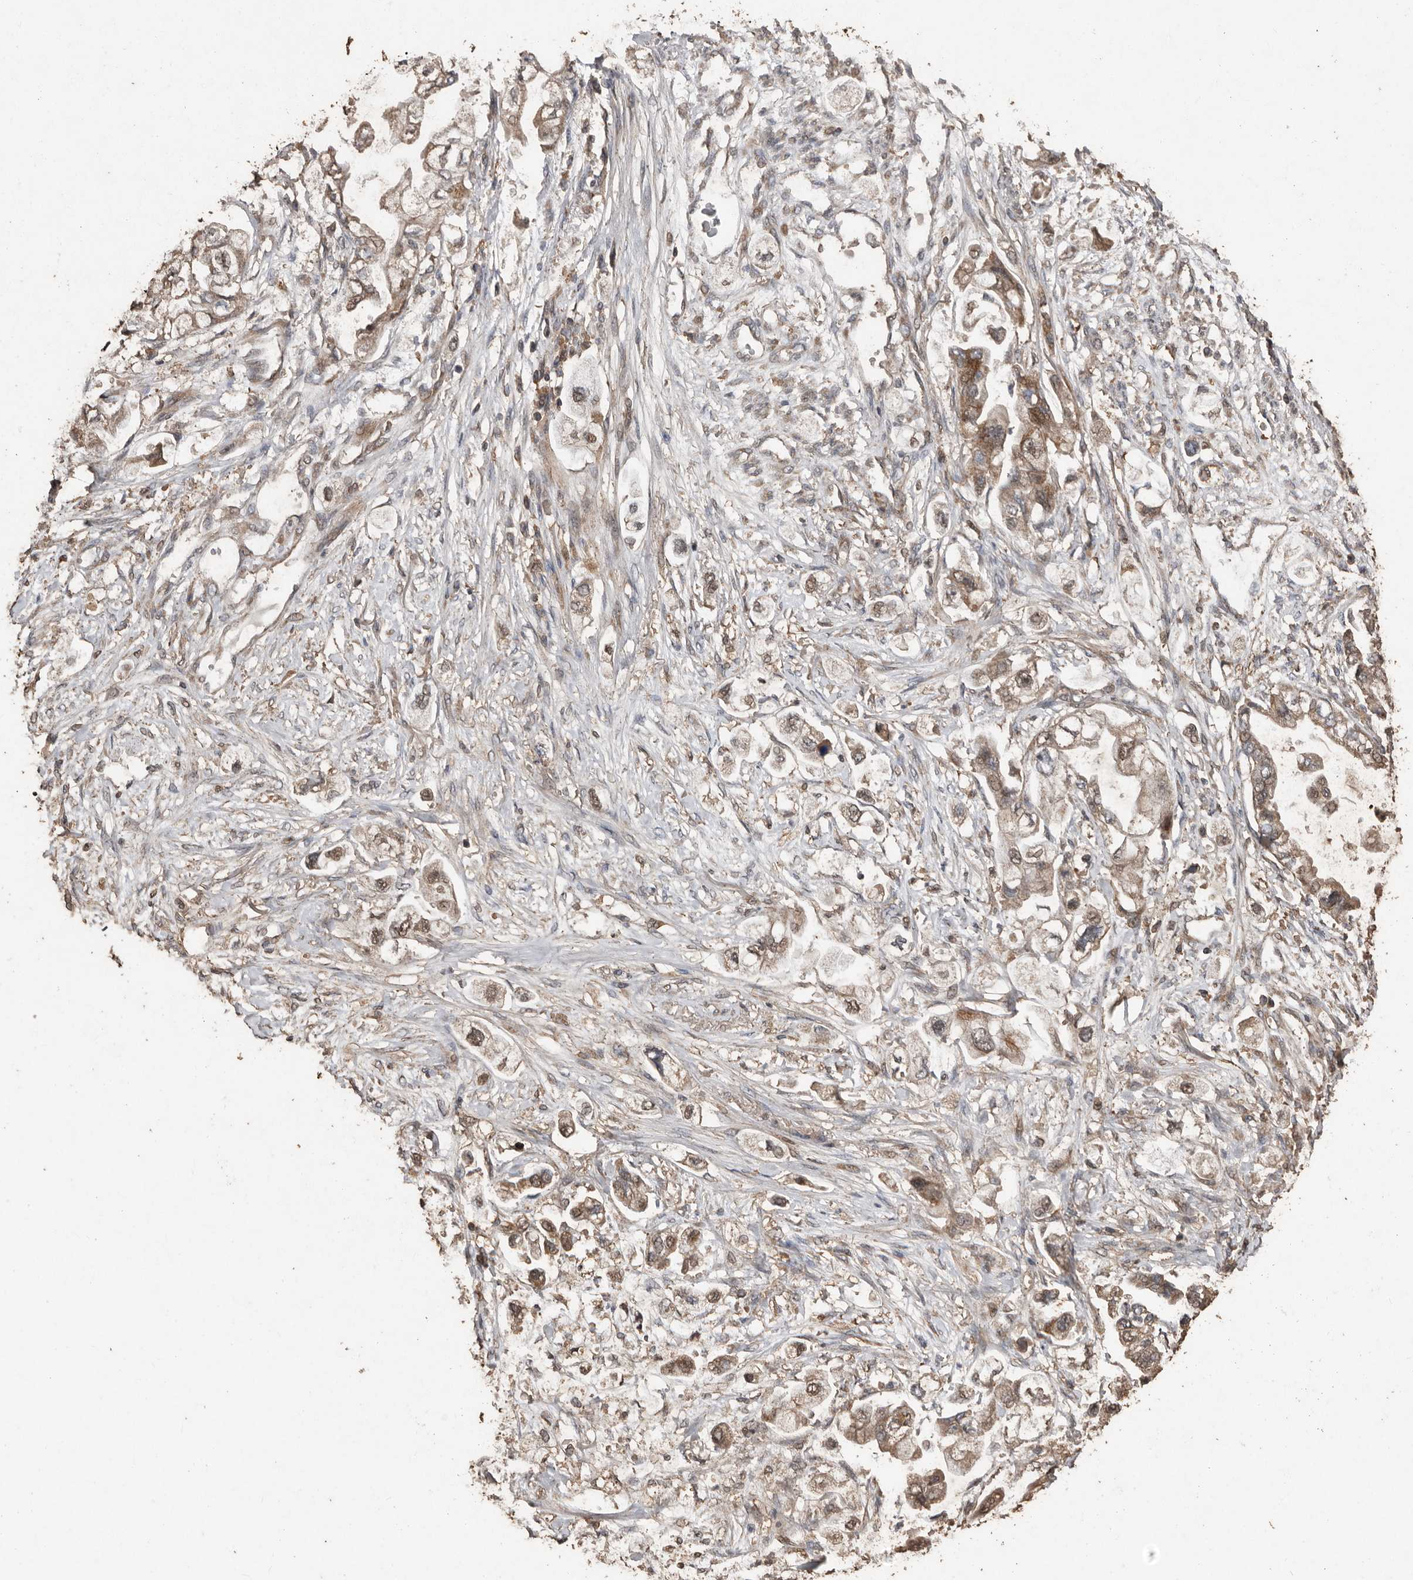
{"staining": {"intensity": "moderate", "quantity": ">75%", "location": "cytoplasmic/membranous,nuclear"}, "tissue": "stomach cancer", "cell_type": "Tumor cells", "image_type": "cancer", "snomed": [{"axis": "morphology", "description": "Adenocarcinoma, NOS"}, {"axis": "topography", "description": "Stomach"}], "caption": "The micrograph displays staining of stomach cancer (adenocarcinoma), revealing moderate cytoplasmic/membranous and nuclear protein staining (brown color) within tumor cells.", "gene": "RANBP17", "patient": {"sex": "male", "age": 62}}